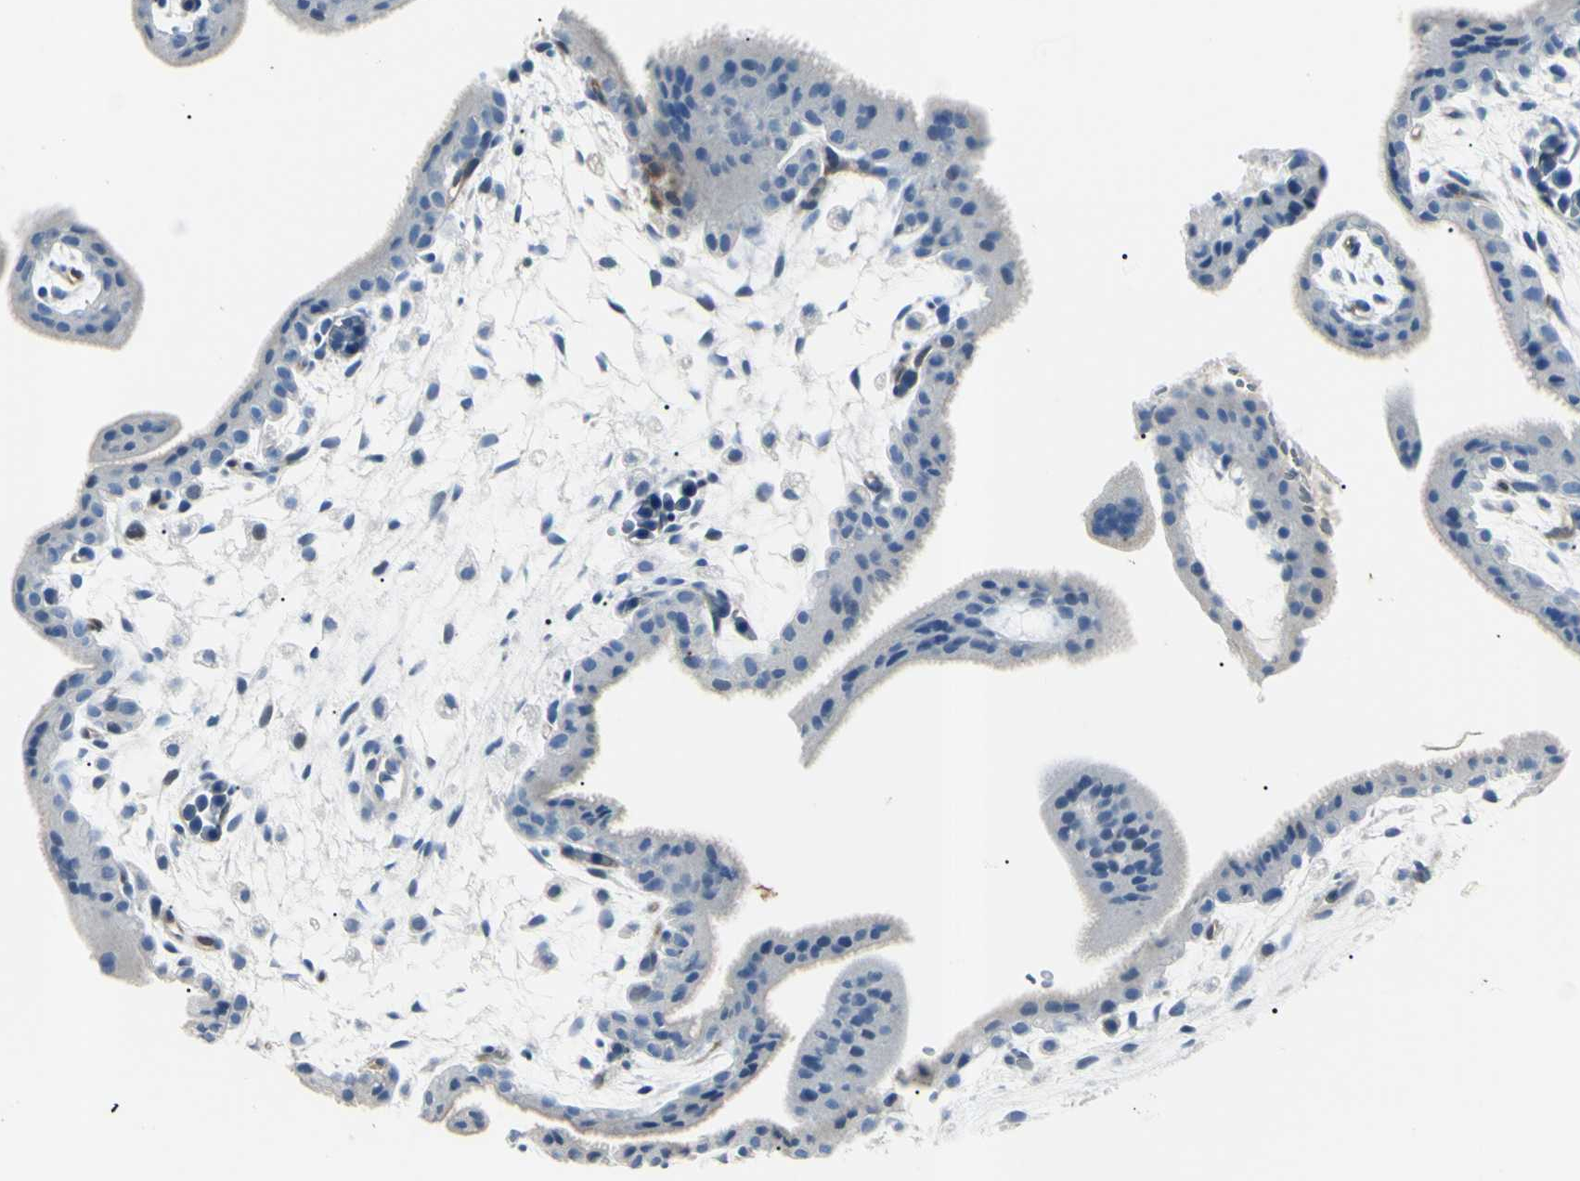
{"staining": {"intensity": "negative", "quantity": "none", "location": "none"}, "tissue": "placenta", "cell_type": "Decidual cells", "image_type": "normal", "snomed": [{"axis": "morphology", "description": "Normal tissue, NOS"}, {"axis": "topography", "description": "Placenta"}], "caption": "Protein analysis of normal placenta displays no significant positivity in decidual cells. (Stains: DAB (3,3'-diaminobenzidine) IHC with hematoxylin counter stain, Microscopy: brightfield microscopy at high magnification).", "gene": "AKR1C3", "patient": {"sex": "female", "age": 35}}